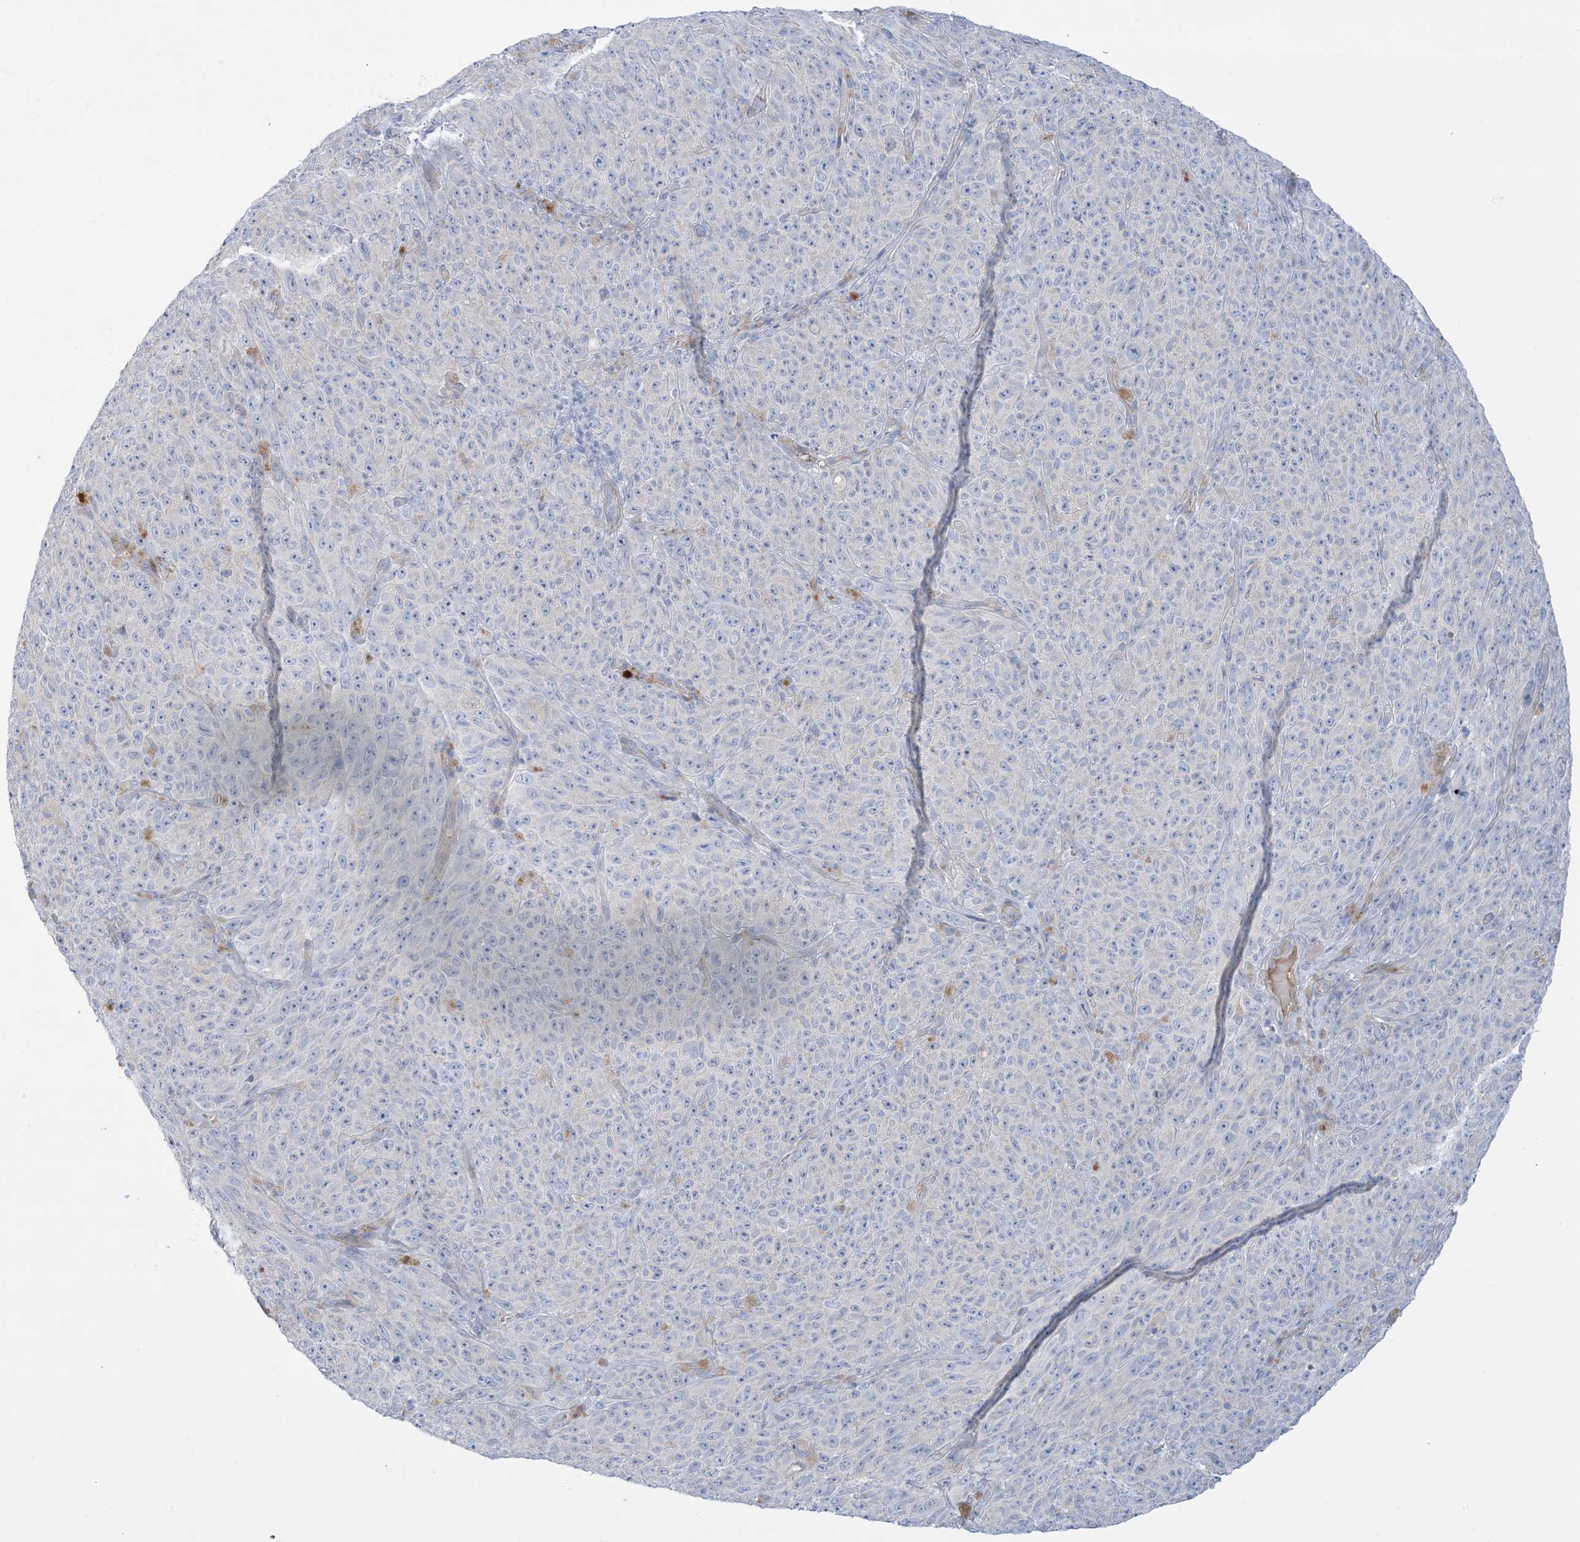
{"staining": {"intensity": "negative", "quantity": "none", "location": "none"}, "tissue": "melanoma", "cell_type": "Tumor cells", "image_type": "cancer", "snomed": [{"axis": "morphology", "description": "Malignant melanoma, NOS"}, {"axis": "topography", "description": "Skin"}], "caption": "Immunohistochemistry of melanoma demonstrates no positivity in tumor cells.", "gene": "ATP11C", "patient": {"sex": "female", "age": 82}}